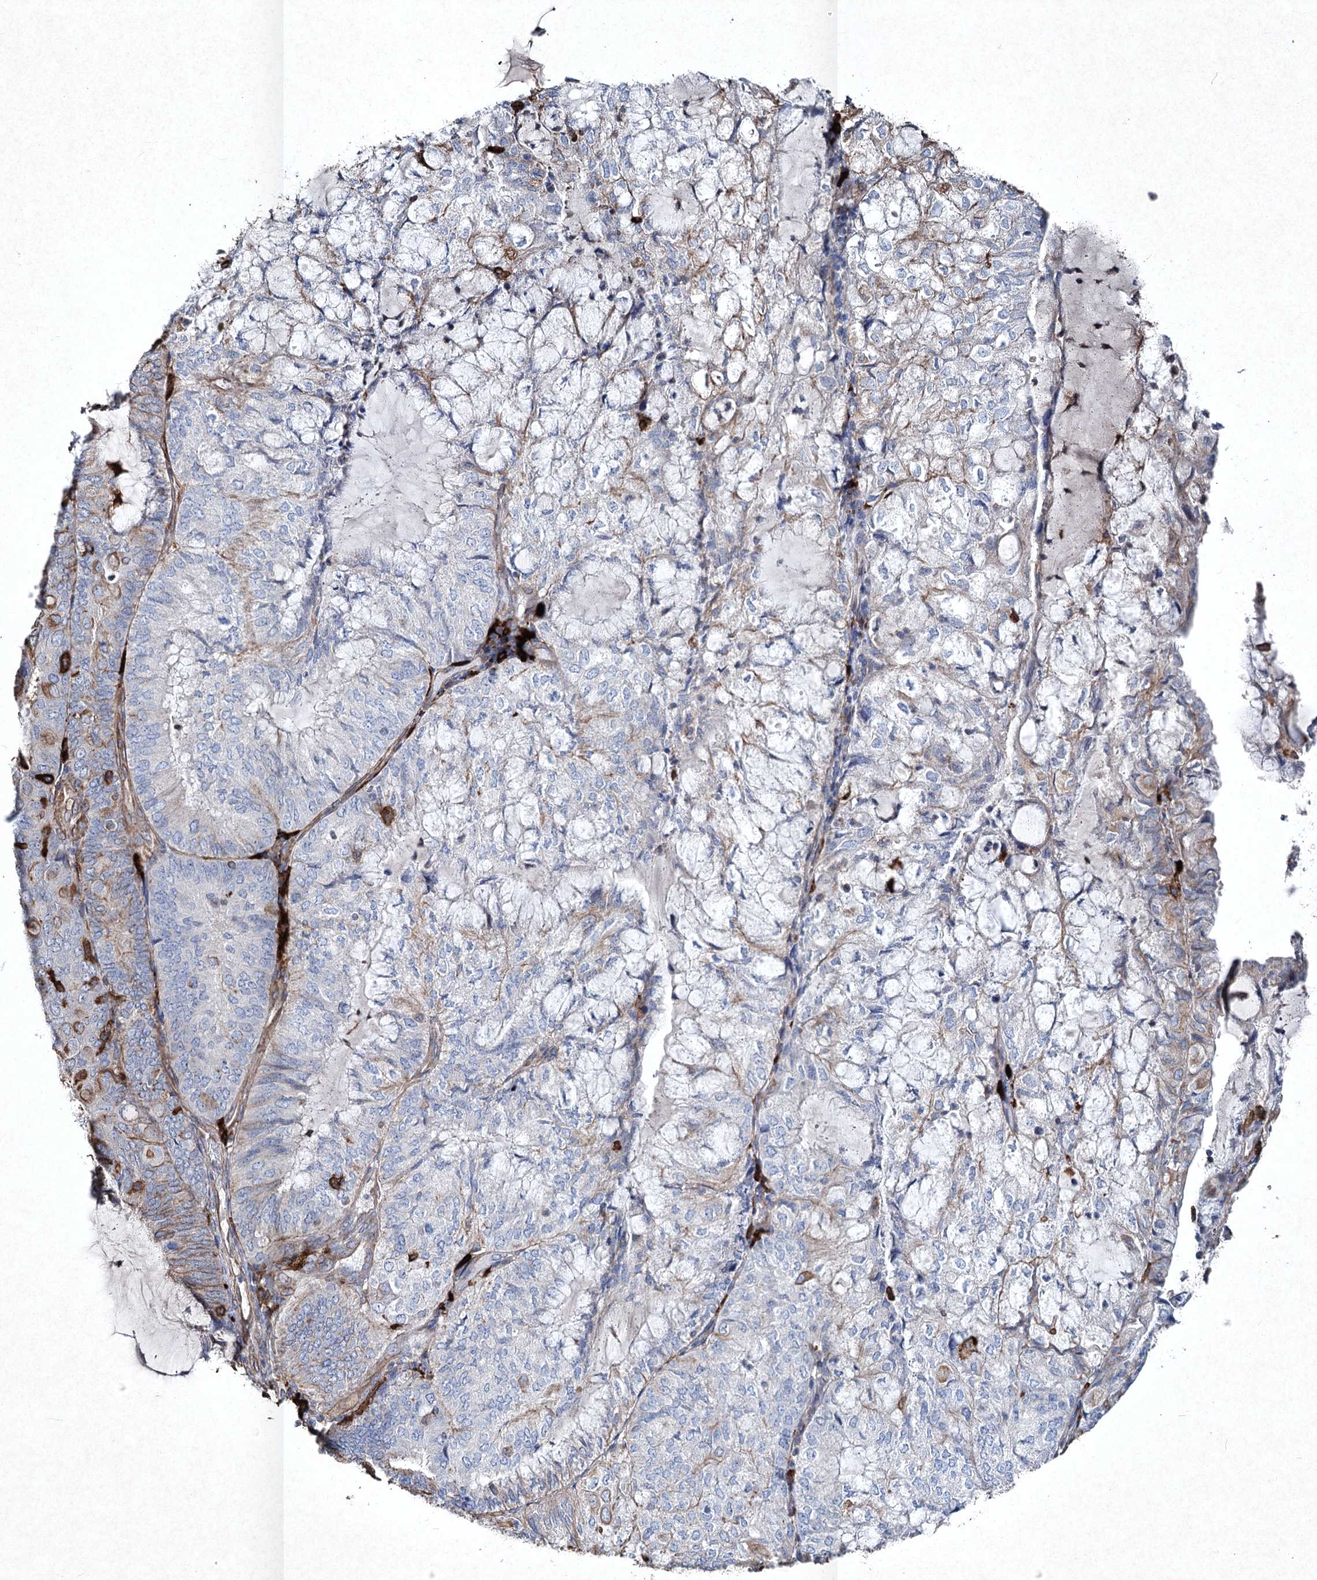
{"staining": {"intensity": "negative", "quantity": "none", "location": "none"}, "tissue": "endometrial cancer", "cell_type": "Tumor cells", "image_type": "cancer", "snomed": [{"axis": "morphology", "description": "Adenocarcinoma, NOS"}, {"axis": "topography", "description": "Endometrium"}], "caption": "DAB (3,3'-diaminobenzidine) immunohistochemical staining of endometrial cancer displays no significant positivity in tumor cells.", "gene": "CLEC4M", "patient": {"sex": "female", "age": 81}}